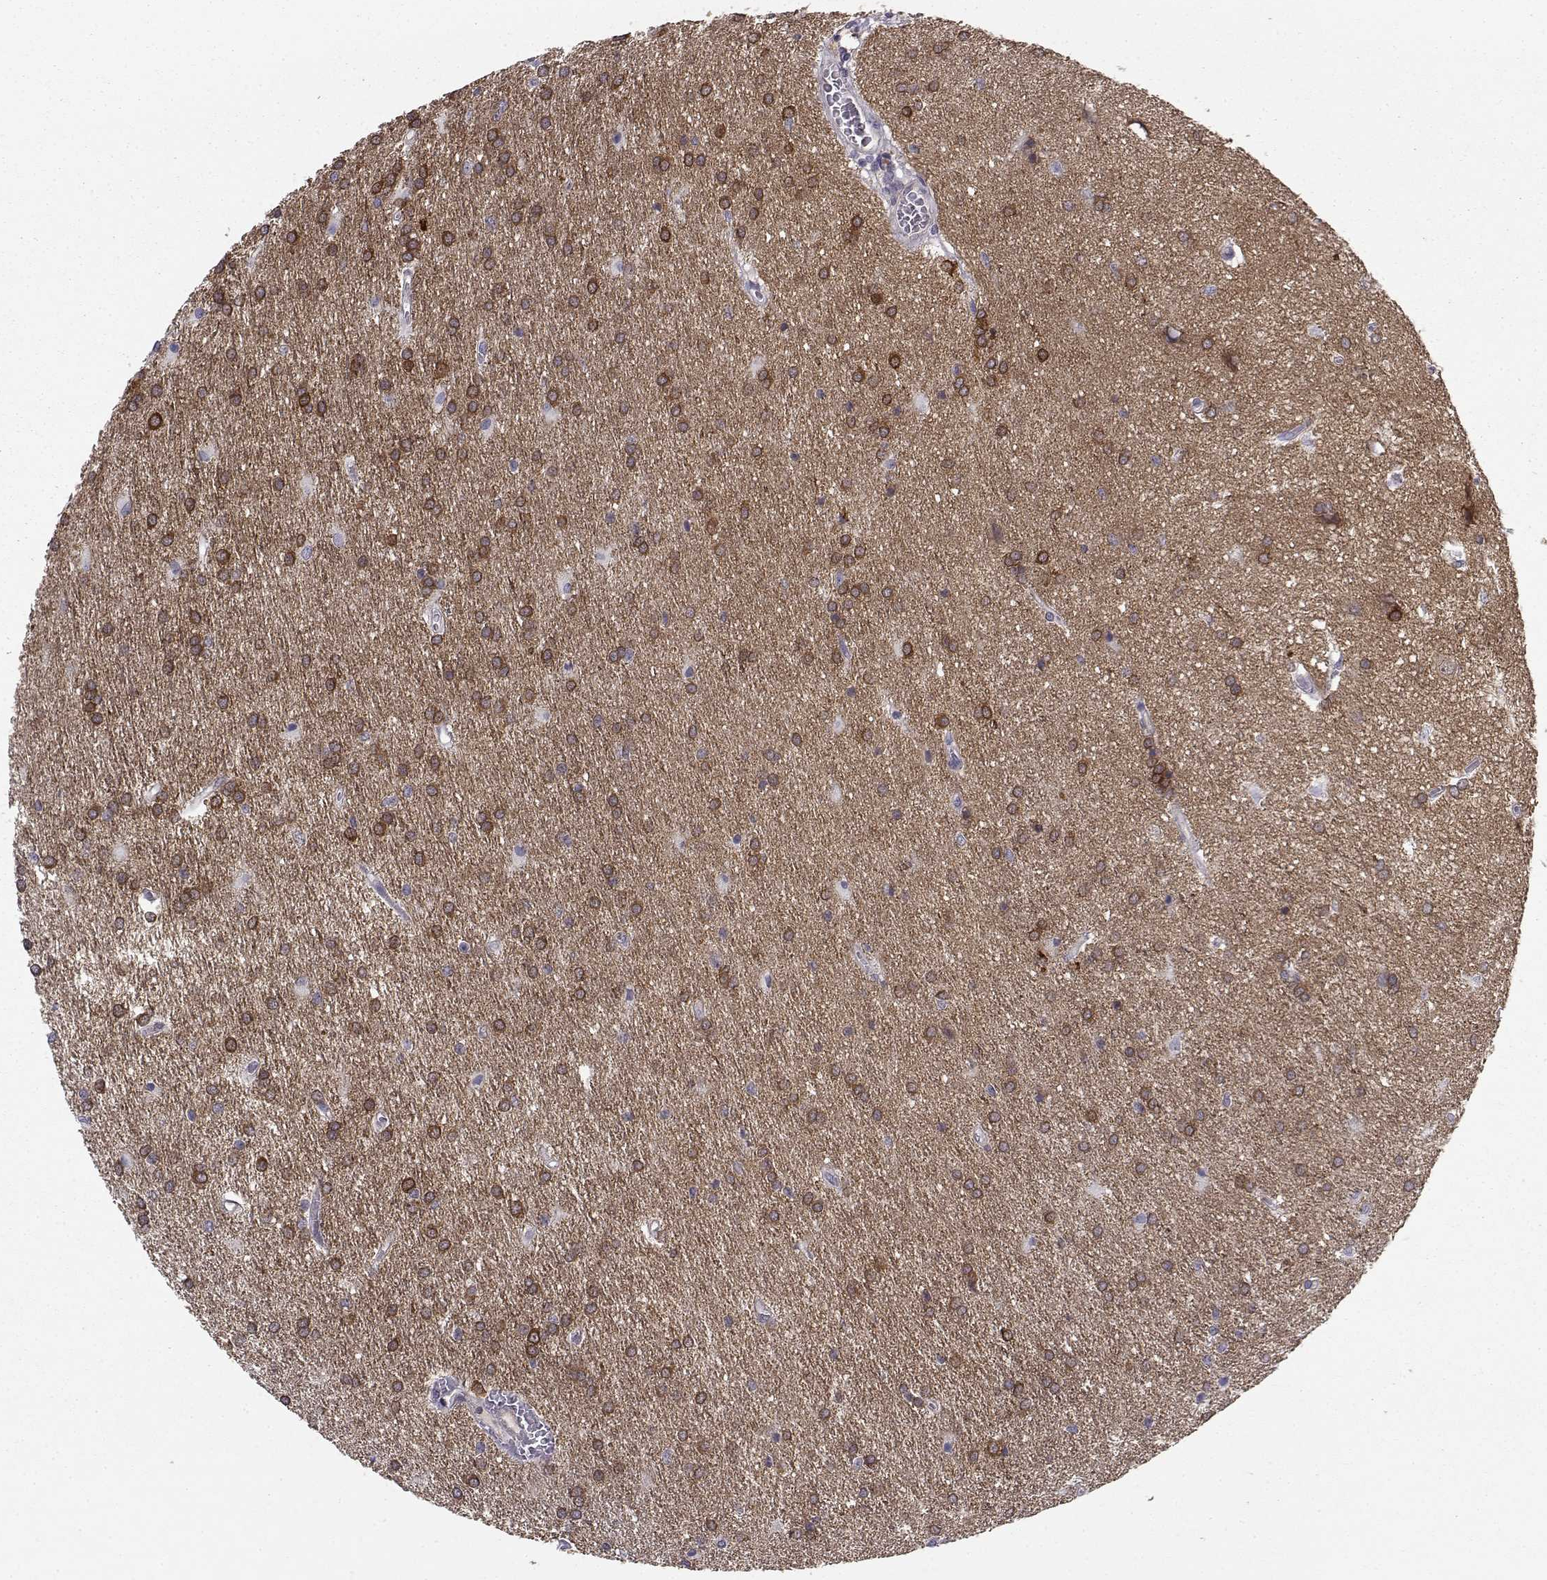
{"staining": {"intensity": "strong", "quantity": "25%-75%", "location": "cytoplasmic/membranous"}, "tissue": "glioma", "cell_type": "Tumor cells", "image_type": "cancer", "snomed": [{"axis": "morphology", "description": "Glioma, malignant, Low grade"}, {"axis": "topography", "description": "Brain"}], "caption": "IHC histopathology image of low-grade glioma (malignant) stained for a protein (brown), which demonstrates high levels of strong cytoplasmic/membranous positivity in approximately 25%-75% of tumor cells.", "gene": "PEX5L", "patient": {"sex": "female", "age": 32}}